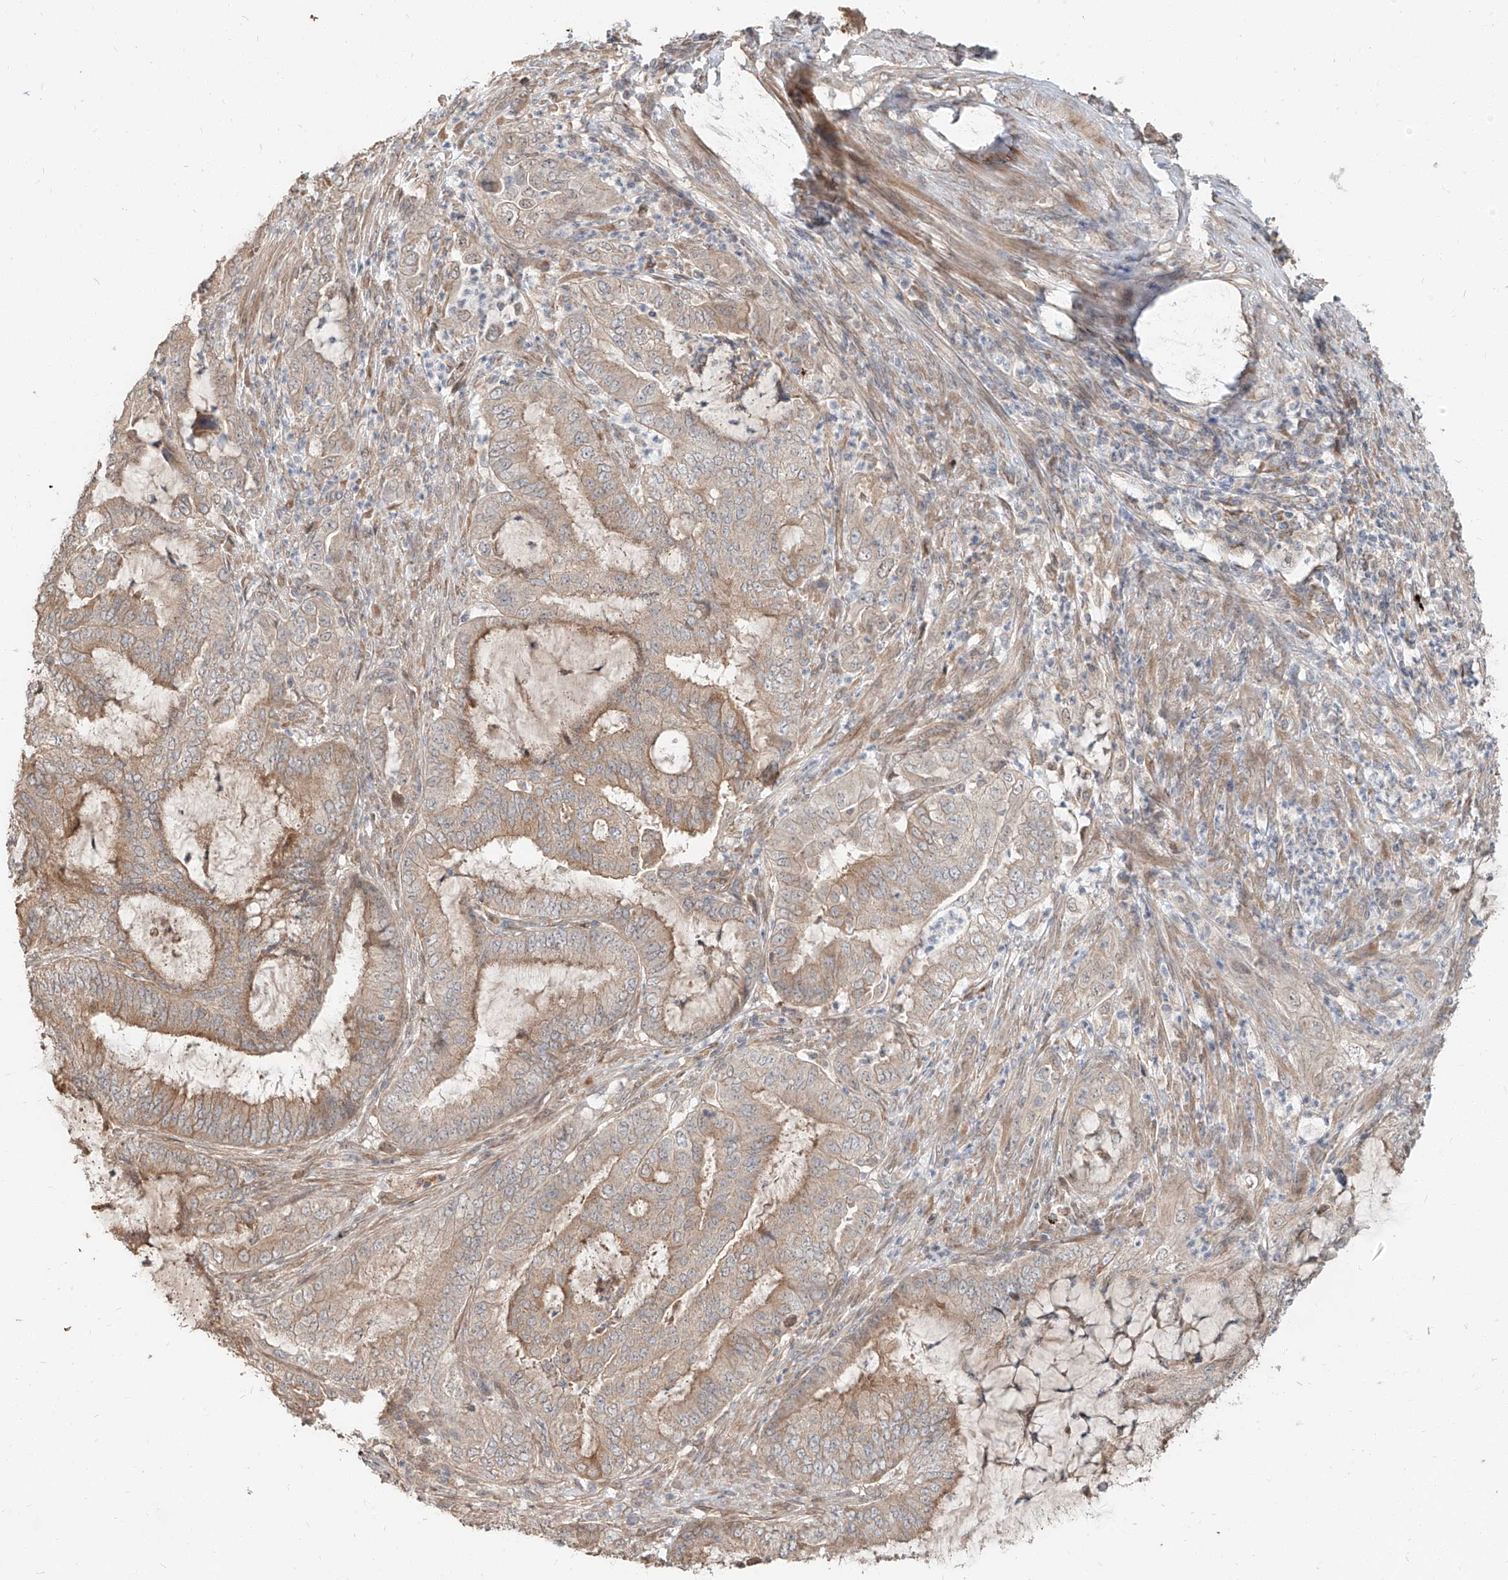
{"staining": {"intensity": "weak", "quantity": ">75%", "location": "cytoplasmic/membranous"}, "tissue": "endometrial cancer", "cell_type": "Tumor cells", "image_type": "cancer", "snomed": [{"axis": "morphology", "description": "Adenocarcinoma, NOS"}, {"axis": "topography", "description": "Endometrium"}], "caption": "An IHC photomicrograph of neoplastic tissue is shown. Protein staining in brown highlights weak cytoplasmic/membranous positivity in endometrial adenocarcinoma within tumor cells.", "gene": "STX19", "patient": {"sex": "female", "age": 51}}